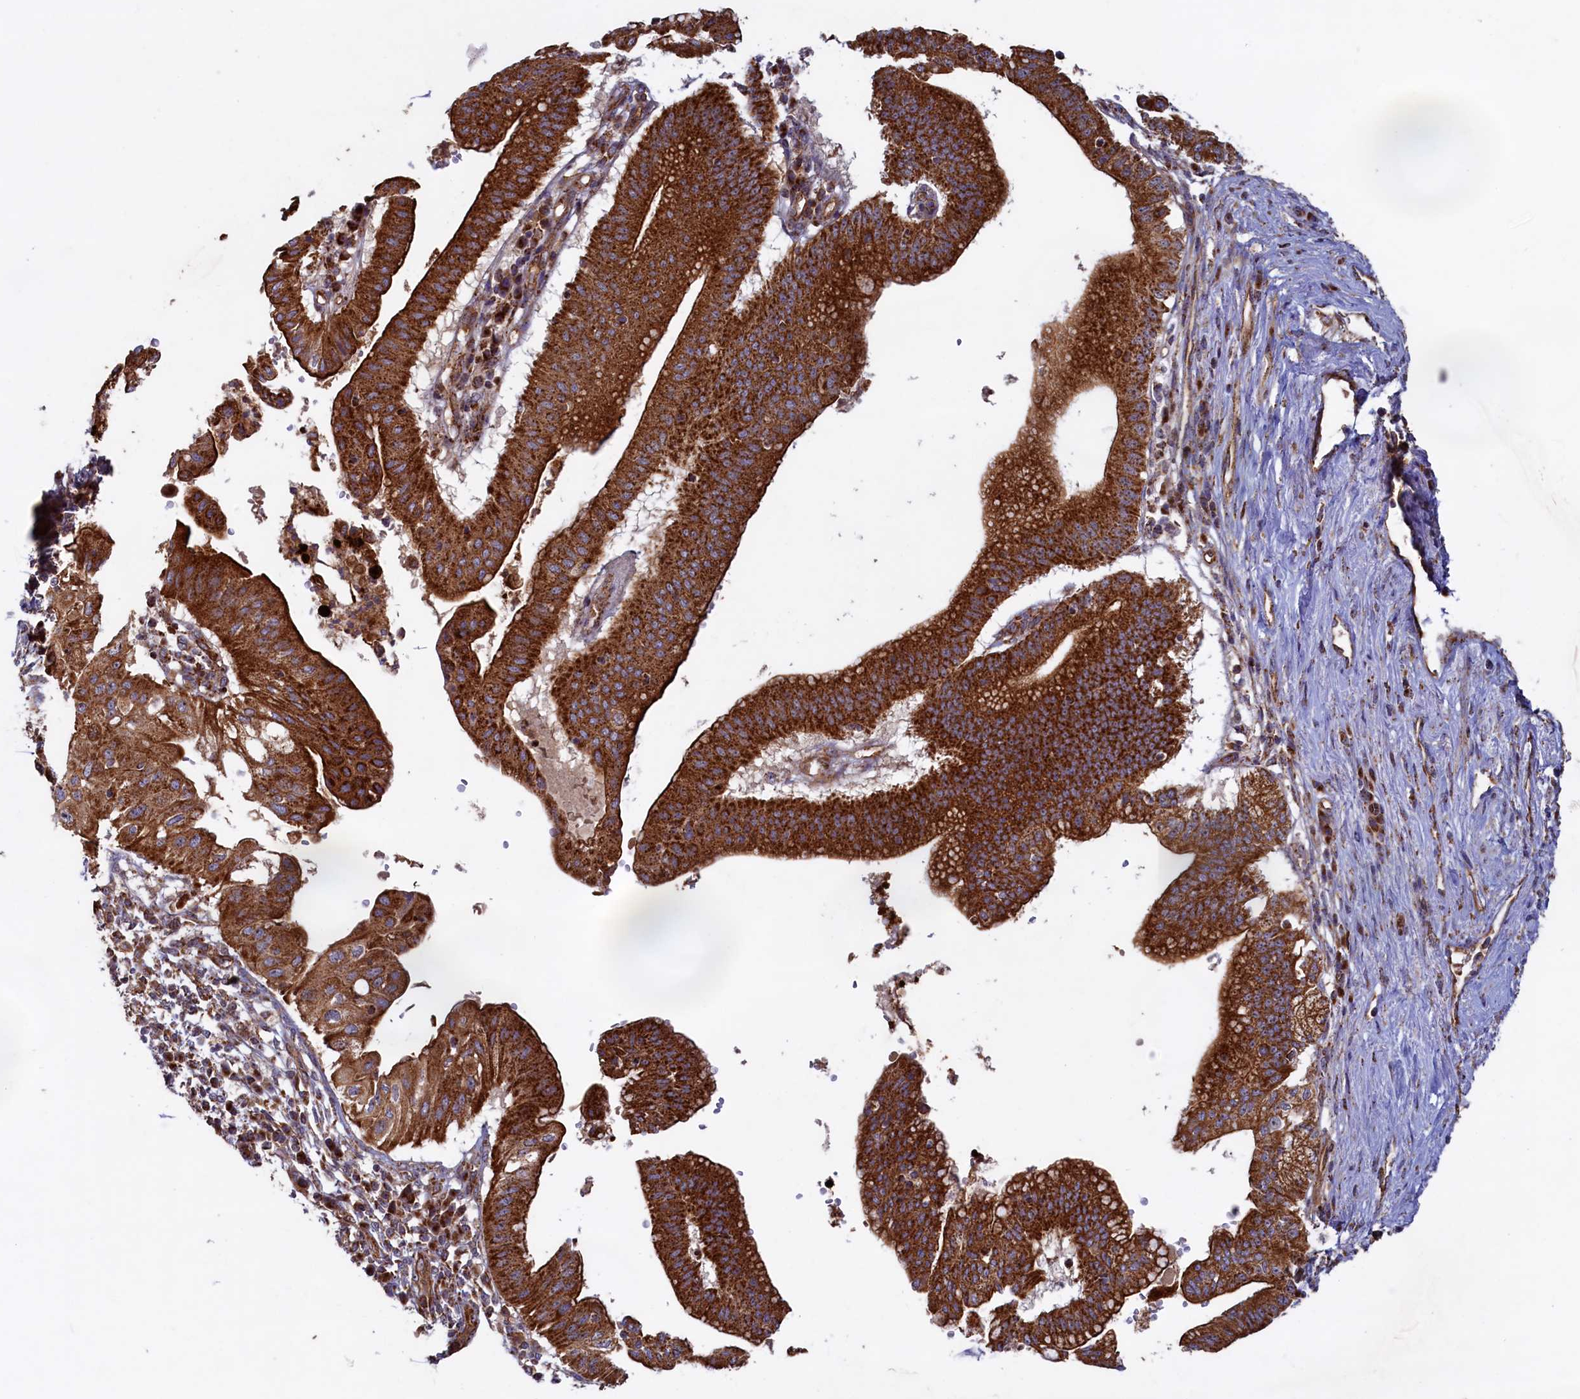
{"staining": {"intensity": "strong", "quantity": ">75%", "location": "cytoplasmic/membranous"}, "tissue": "pancreatic cancer", "cell_type": "Tumor cells", "image_type": "cancer", "snomed": [{"axis": "morphology", "description": "Adenocarcinoma, NOS"}, {"axis": "topography", "description": "Pancreas"}], "caption": "Immunohistochemistry (IHC) of human adenocarcinoma (pancreatic) shows high levels of strong cytoplasmic/membranous expression in approximately >75% of tumor cells. The staining is performed using DAB brown chromogen to label protein expression. The nuclei are counter-stained blue using hematoxylin.", "gene": "UBE3B", "patient": {"sex": "male", "age": 68}}